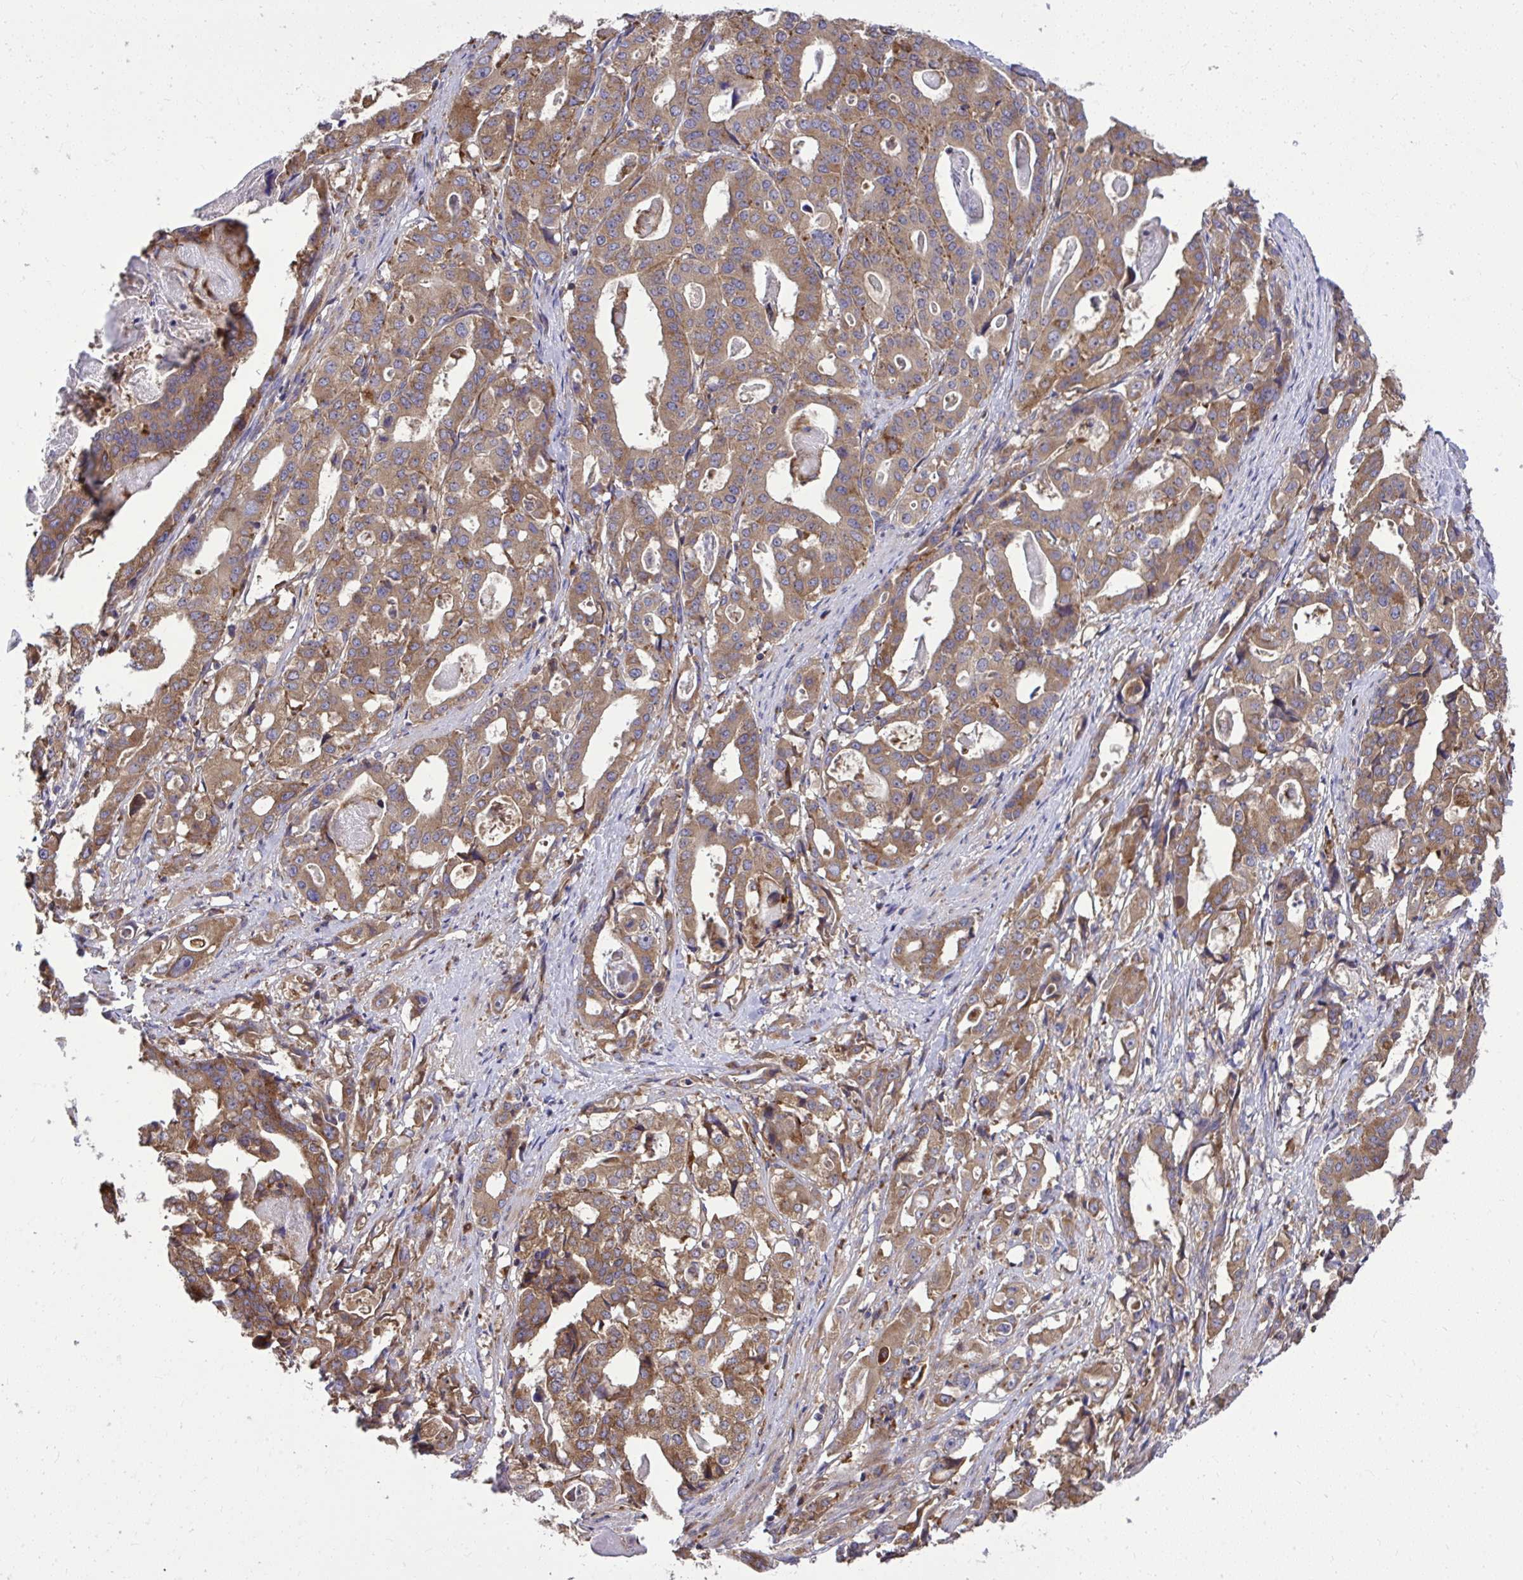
{"staining": {"intensity": "moderate", "quantity": ">75%", "location": "cytoplasmic/membranous"}, "tissue": "stomach cancer", "cell_type": "Tumor cells", "image_type": "cancer", "snomed": [{"axis": "morphology", "description": "Adenocarcinoma, NOS"}, {"axis": "topography", "description": "Stomach"}], "caption": "Protein expression analysis of stomach cancer (adenocarcinoma) displays moderate cytoplasmic/membranous expression in about >75% of tumor cells. (IHC, brightfield microscopy, high magnification).", "gene": "PAIP2", "patient": {"sex": "male", "age": 48}}